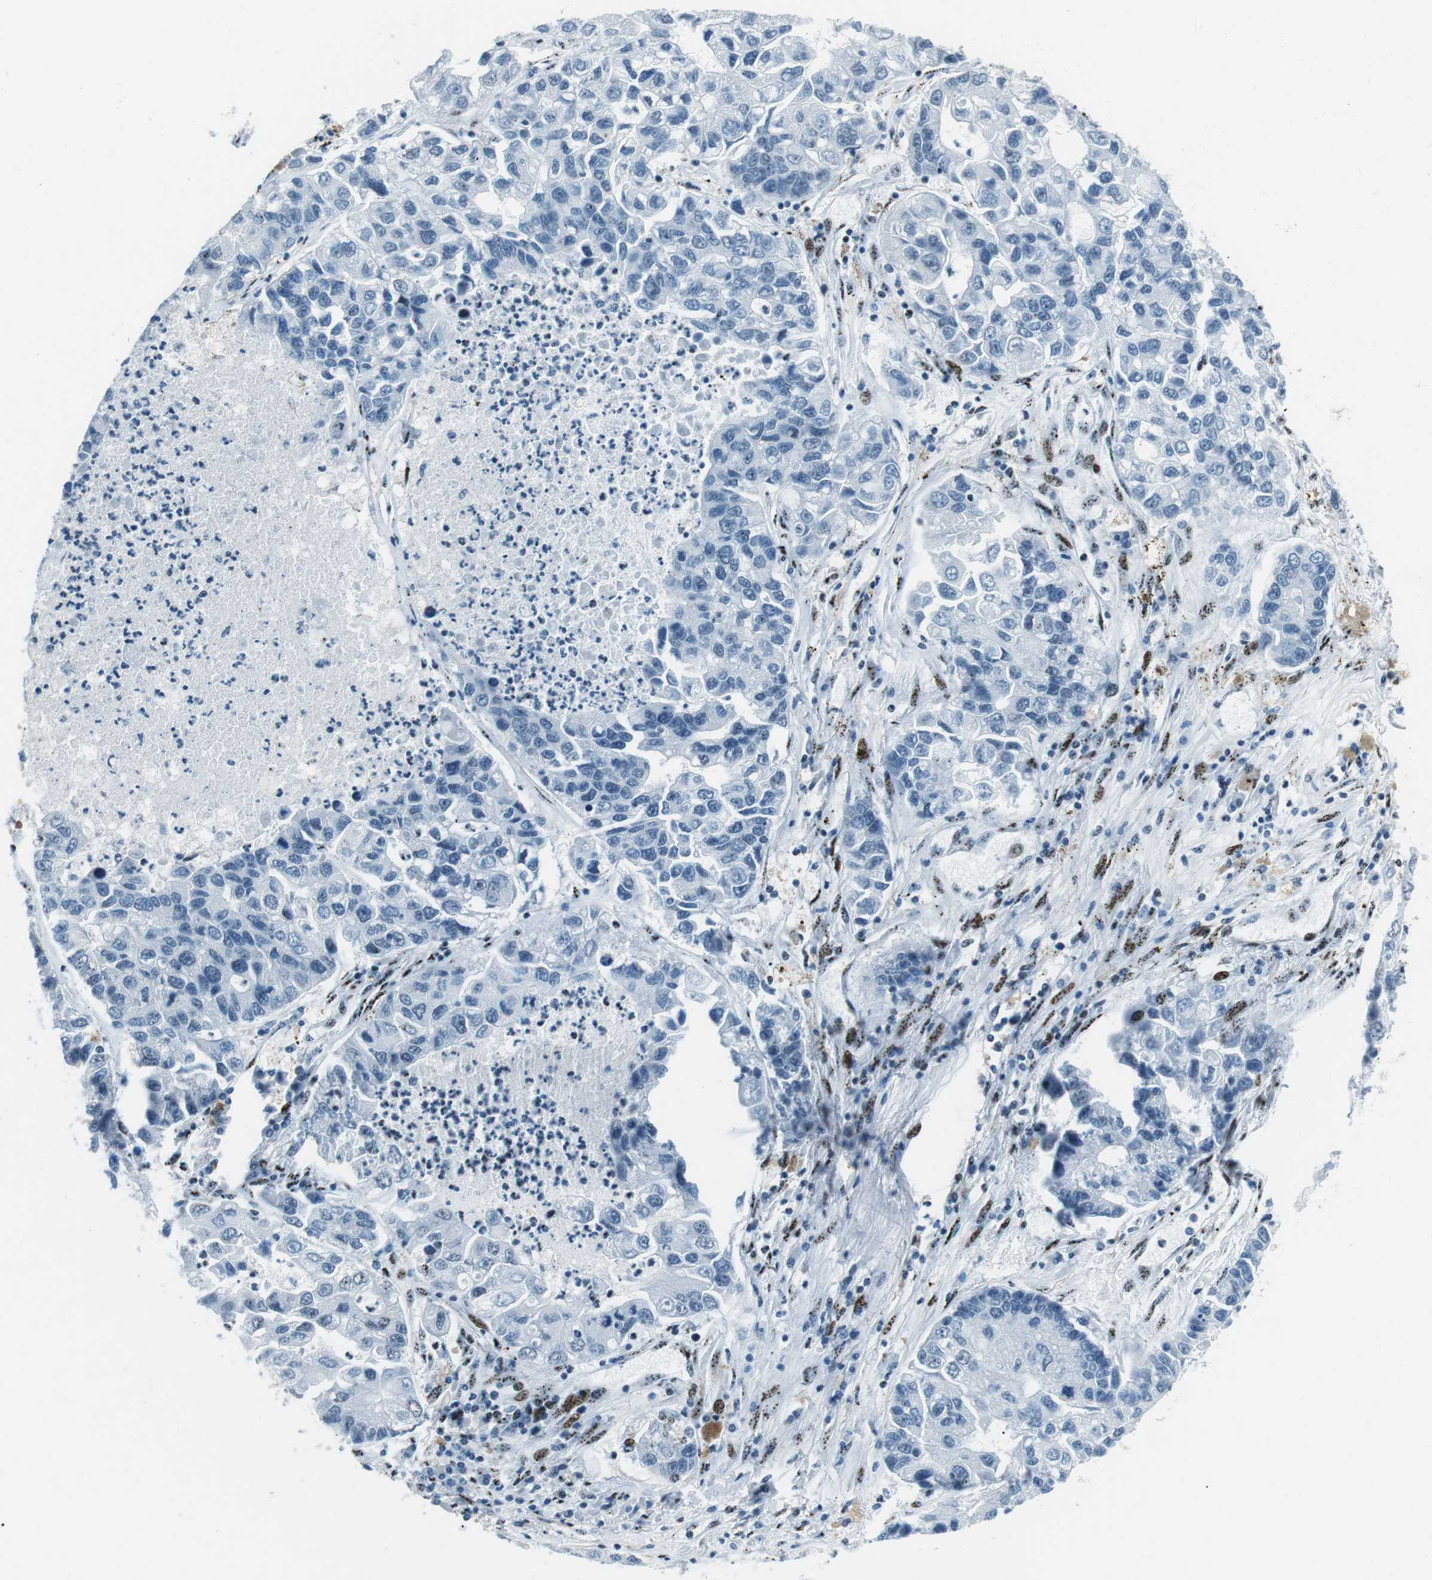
{"staining": {"intensity": "negative", "quantity": "none", "location": "none"}, "tissue": "lung cancer", "cell_type": "Tumor cells", "image_type": "cancer", "snomed": [{"axis": "morphology", "description": "Adenocarcinoma, NOS"}, {"axis": "topography", "description": "Lung"}], "caption": "The immunohistochemistry image has no significant expression in tumor cells of lung cancer tissue.", "gene": "PML", "patient": {"sex": "female", "age": 51}}